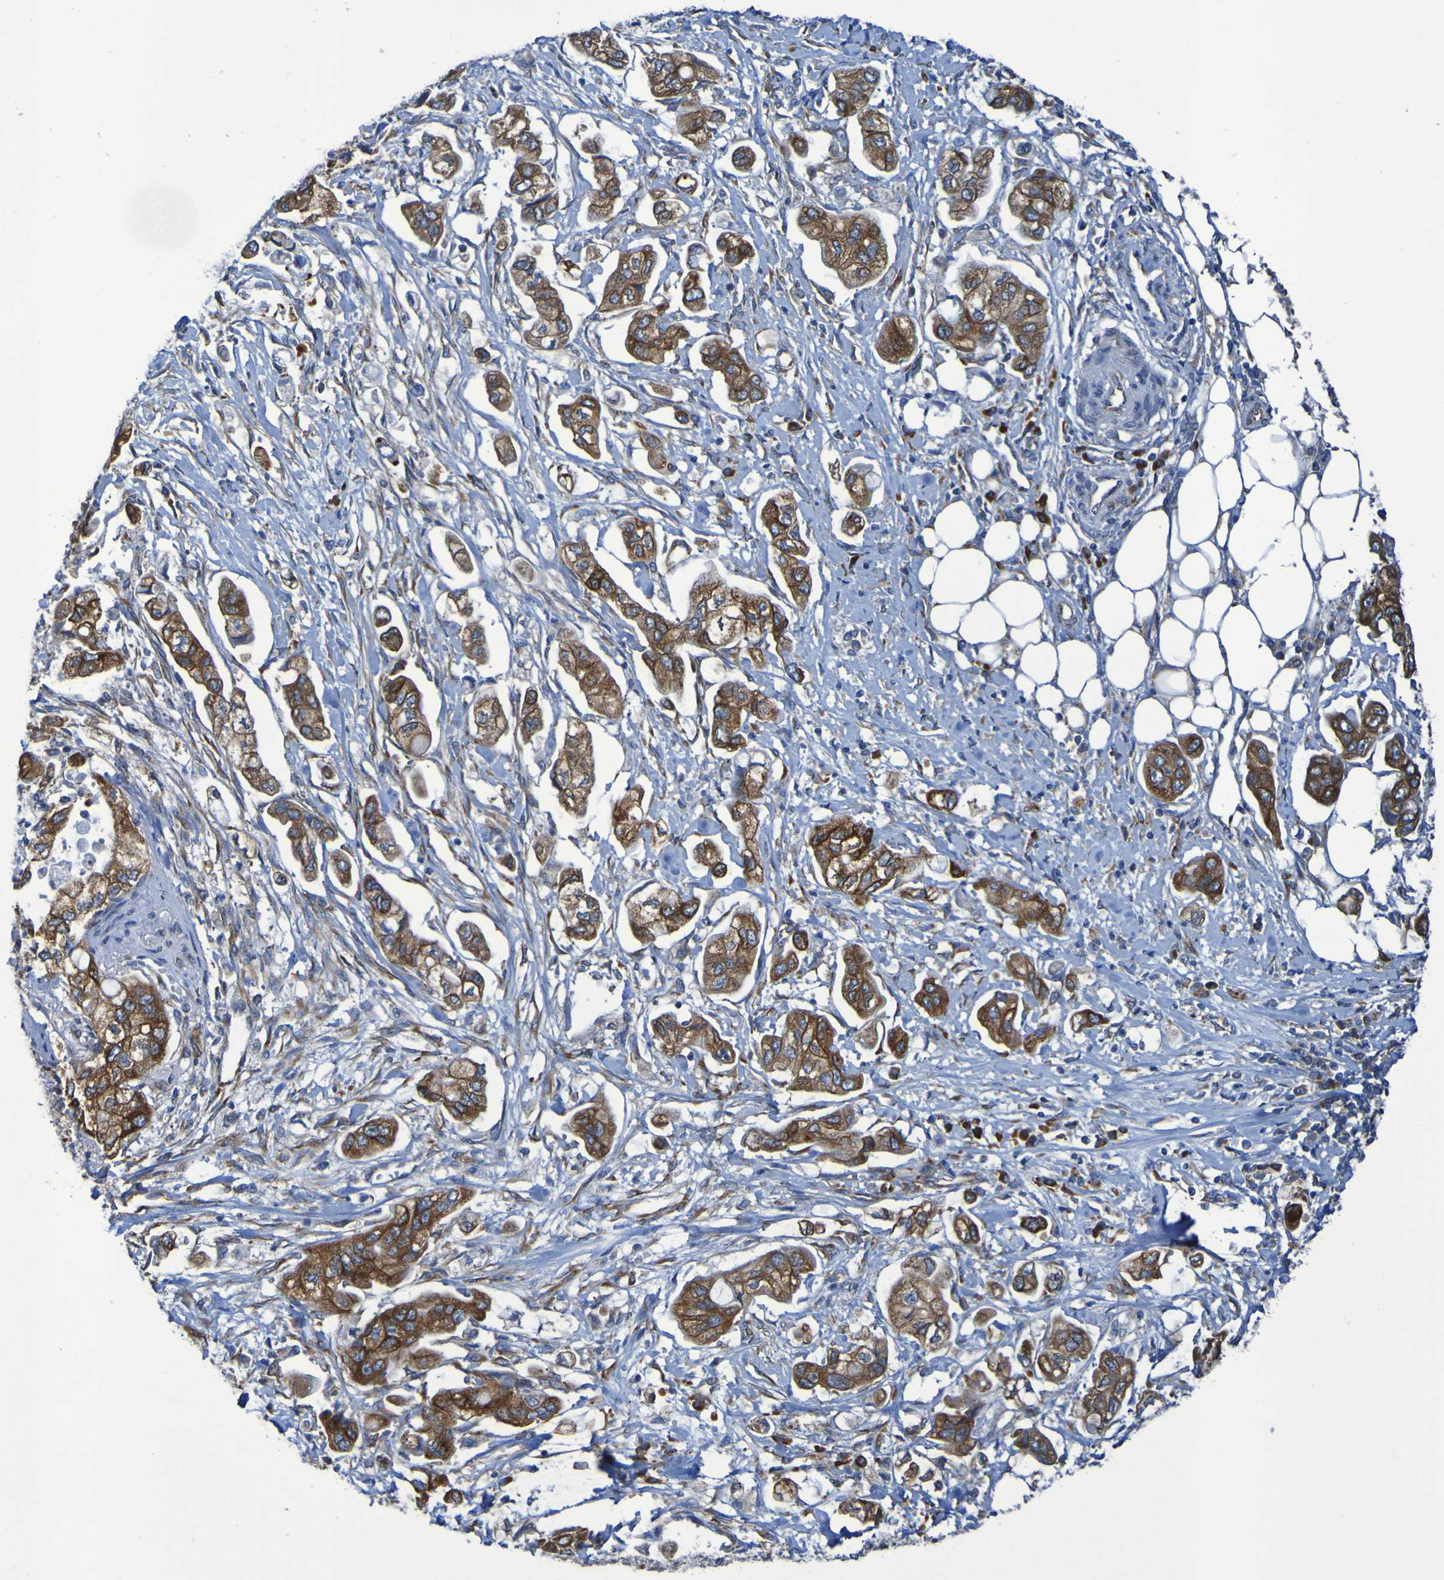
{"staining": {"intensity": "strong", "quantity": ">75%", "location": "cytoplasmic/membranous"}, "tissue": "stomach cancer", "cell_type": "Tumor cells", "image_type": "cancer", "snomed": [{"axis": "morphology", "description": "Adenocarcinoma, NOS"}, {"axis": "topography", "description": "Stomach"}], "caption": "Adenocarcinoma (stomach) stained with DAB immunohistochemistry (IHC) displays high levels of strong cytoplasmic/membranous expression in approximately >75% of tumor cells.", "gene": "FKBP3", "patient": {"sex": "male", "age": 62}}